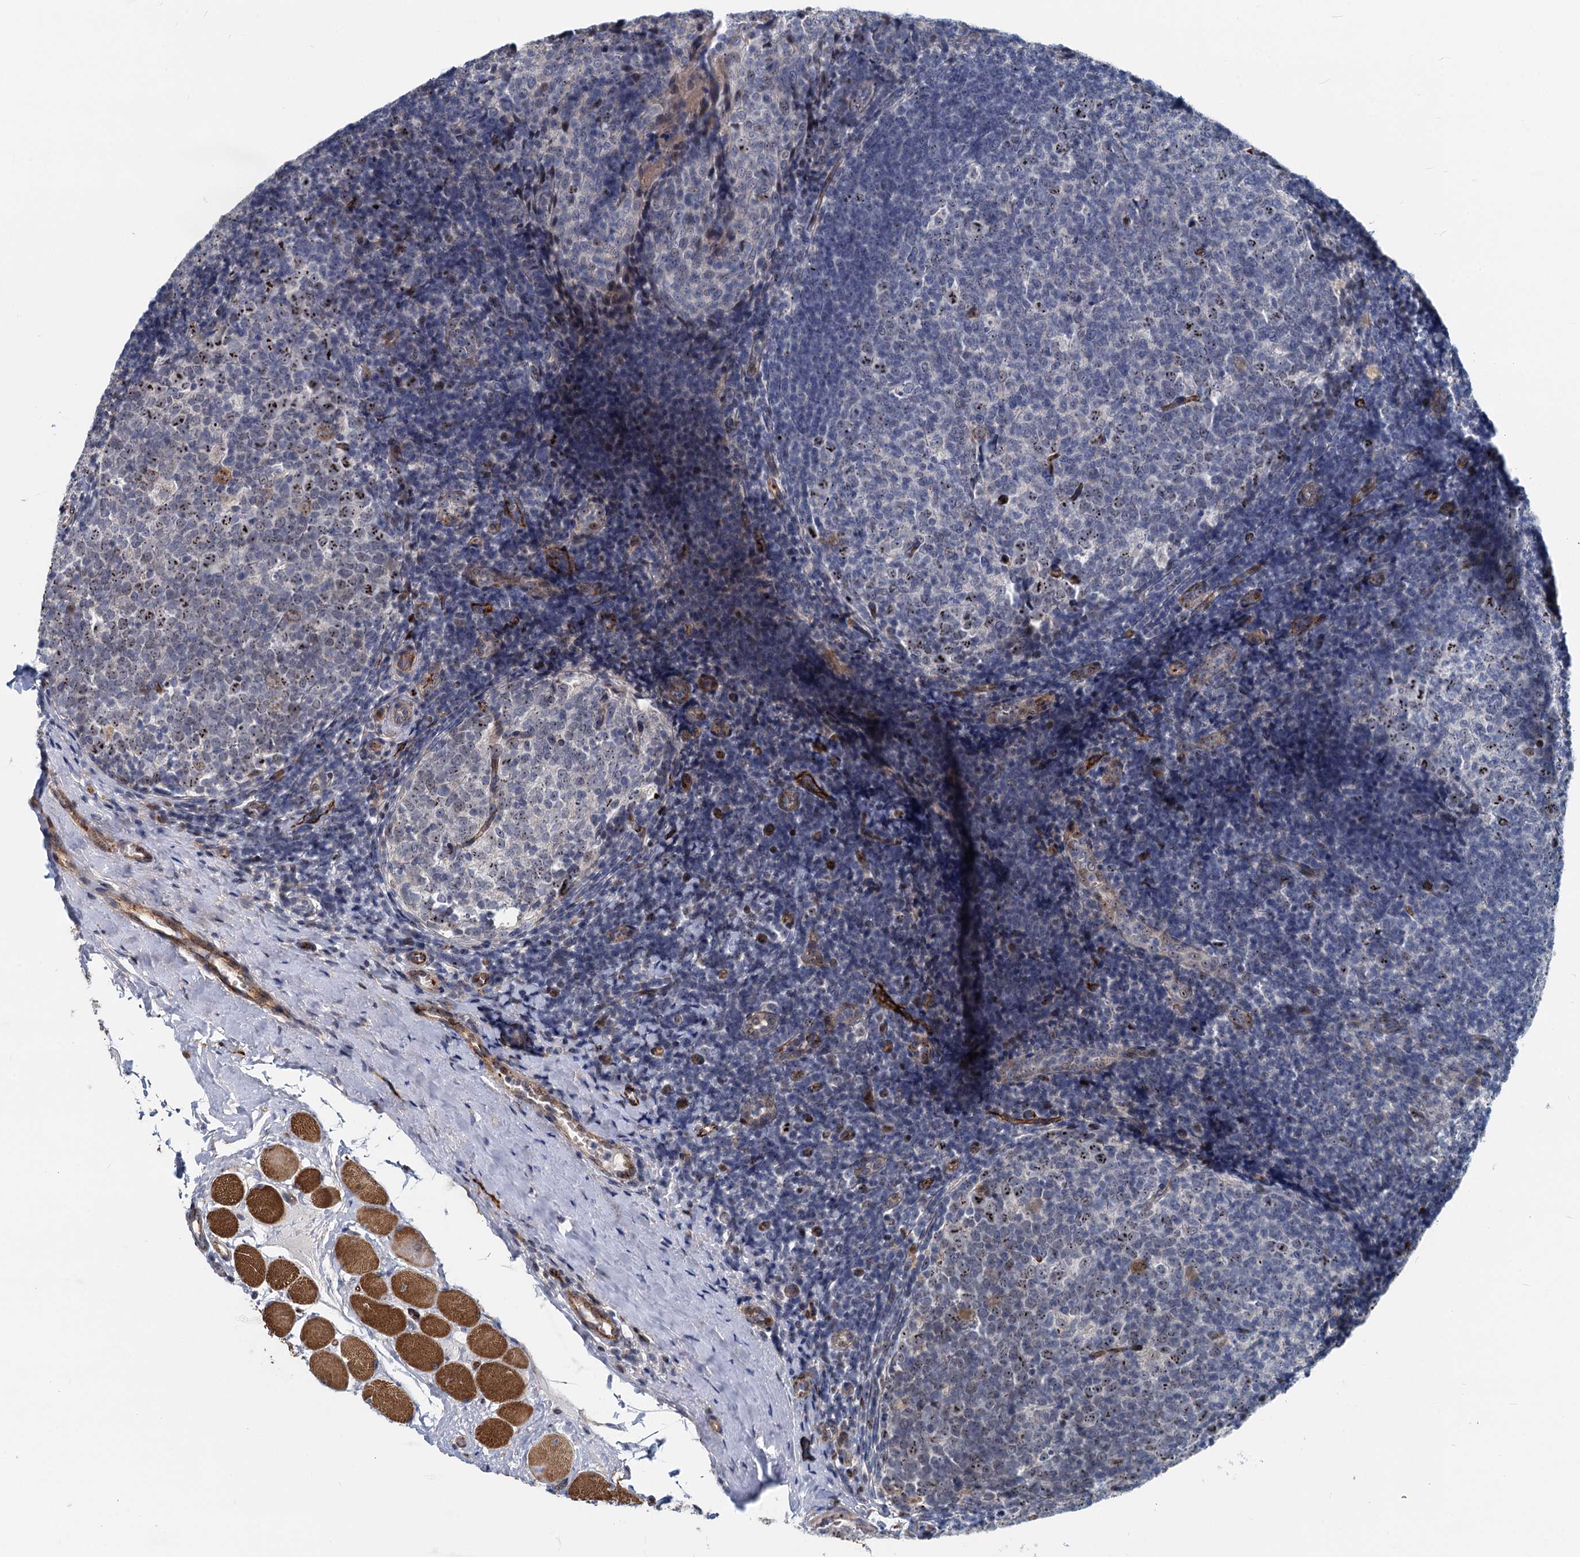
{"staining": {"intensity": "moderate", "quantity": "<25%", "location": "nuclear"}, "tissue": "tonsil", "cell_type": "Germinal center cells", "image_type": "normal", "snomed": [{"axis": "morphology", "description": "Normal tissue, NOS"}, {"axis": "topography", "description": "Tonsil"}], "caption": "Immunohistochemistry (IHC) of benign human tonsil reveals low levels of moderate nuclear positivity in about <25% of germinal center cells.", "gene": "ASXL3", "patient": {"sex": "female", "age": 19}}